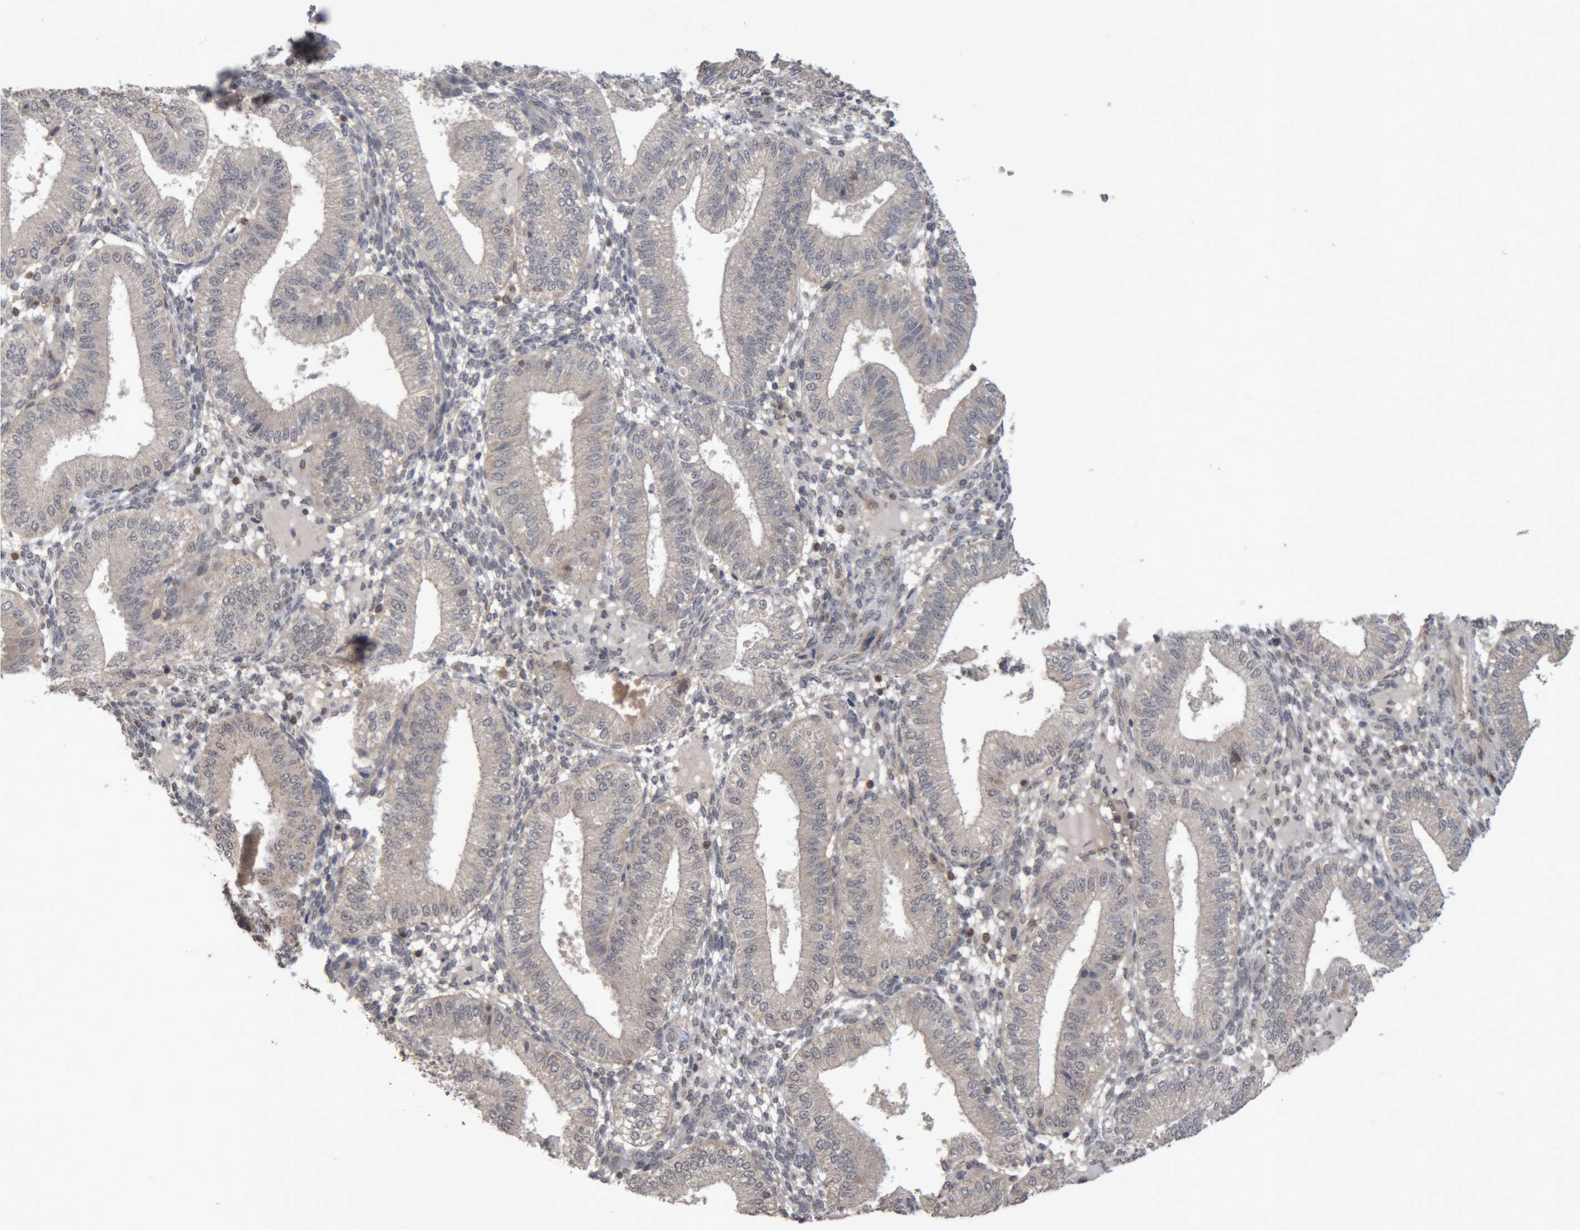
{"staining": {"intensity": "negative", "quantity": "none", "location": "none"}, "tissue": "endometrium", "cell_type": "Cells in endometrial stroma", "image_type": "normal", "snomed": [{"axis": "morphology", "description": "Normal tissue, NOS"}, {"axis": "topography", "description": "Endometrium"}], "caption": "IHC of unremarkable endometrium displays no positivity in cells in endometrial stroma.", "gene": "NFATC2", "patient": {"sex": "female", "age": 39}}